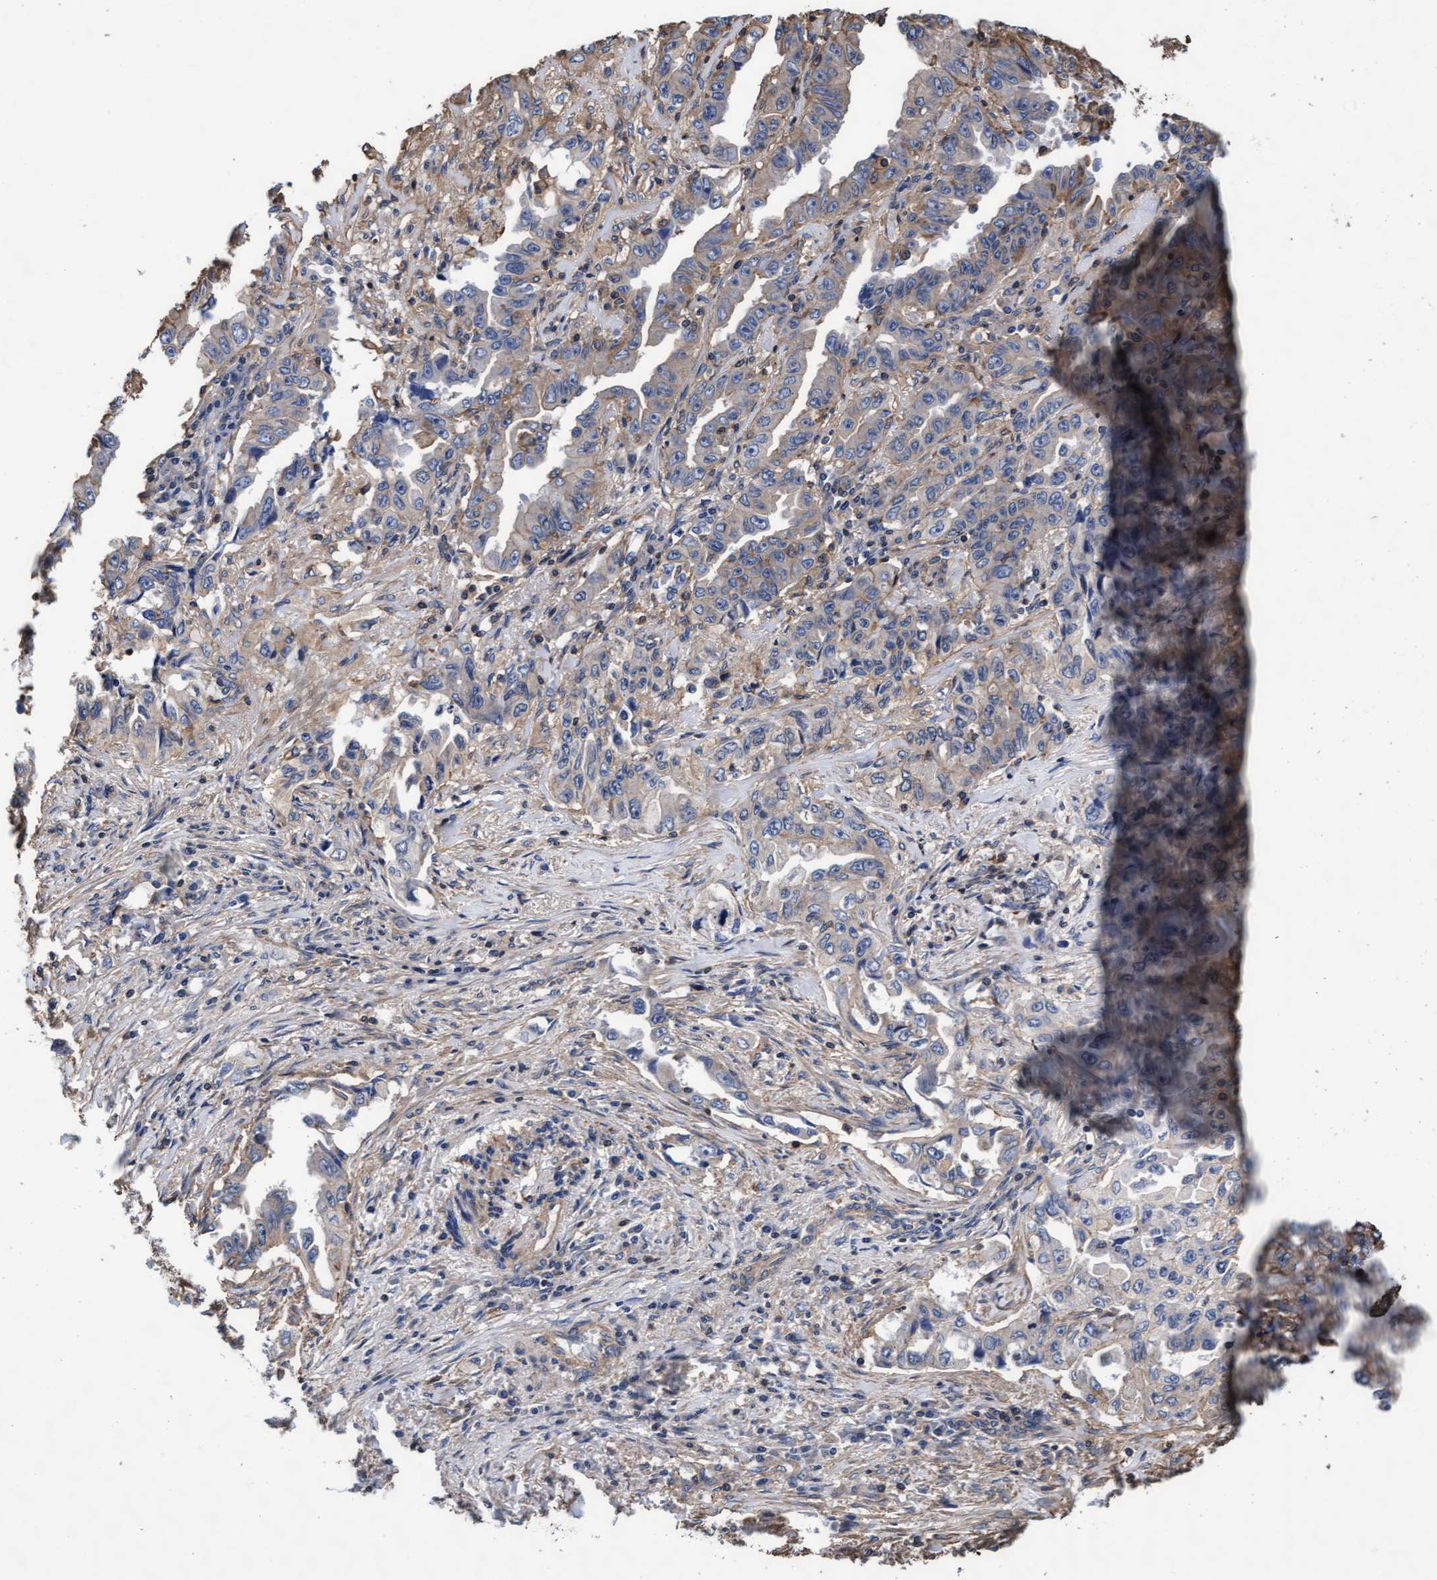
{"staining": {"intensity": "weak", "quantity": "<25%", "location": "cytoplasmic/membranous"}, "tissue": "lung cancer", "cell_type": "Tumor cells", "image_type": "cancer", "snomed": [{"axis": "morphology", "description": "Adenocarcinoma, NOS"}, {"axis": "topography", "description": "Lung"}], "caption": "Tumor cells are negative for brown protein staining in lung adenocarcinoma. The staining was performed using DAB to visualize the protein expression in brown, while the nuclei were stained in blue with hematoxylin (Magnification: 20x).", "gene": "GRHPR", "patient": {"sex": "female", "age": 51}}